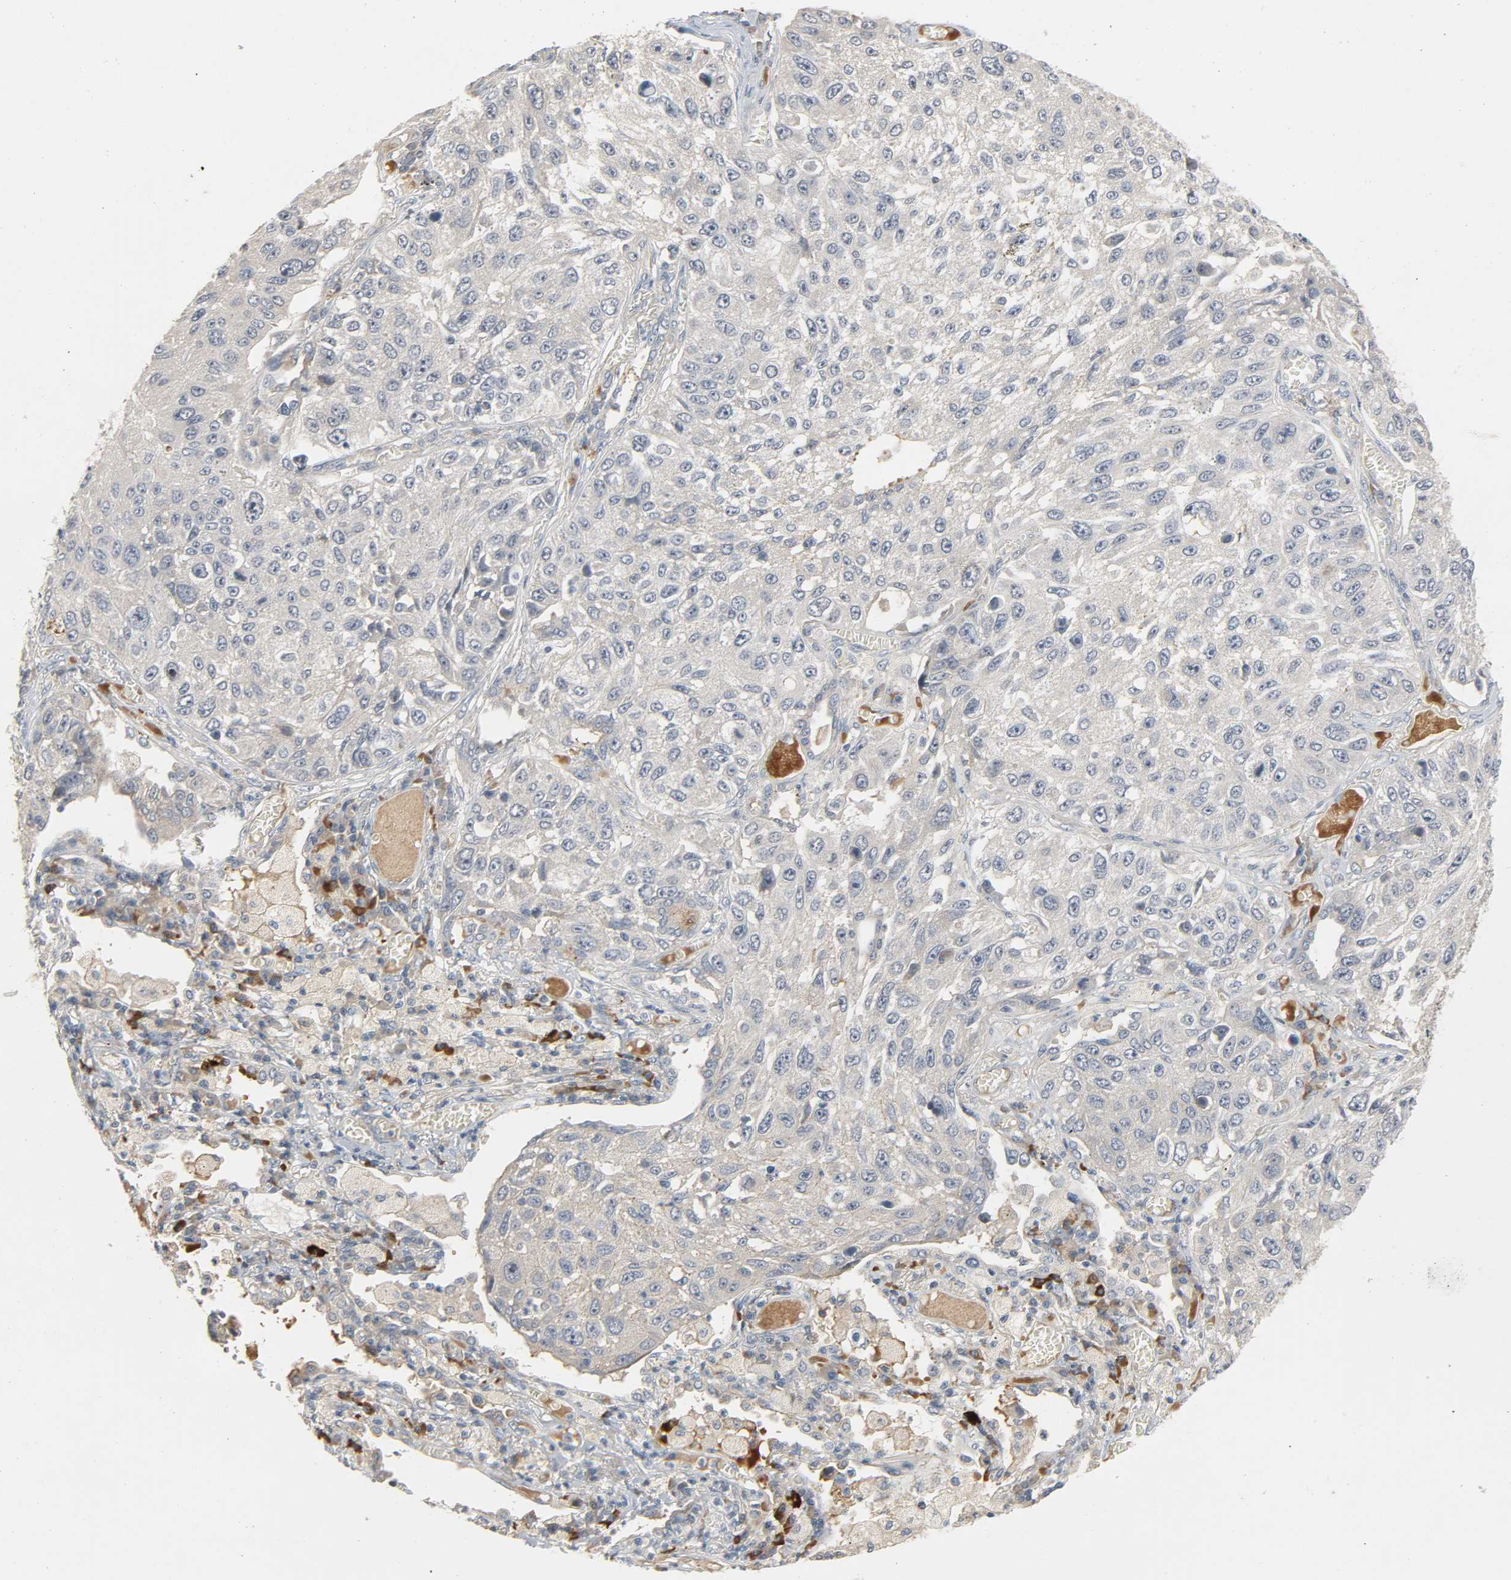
{"staining": {"intensity": "negative", "quantity": "none", "location": "none"}, "tissue": "lung cancer", "cell_type": "Tumor cells", "image_type": "cancer", "snomed": [{"axis": "morphology", "description": "Squamous cell carcinoma, NOS"}, {"axis": "topography", "description": "Lung"}], "caption": "Immunohistochemical staining of lung squamous cell carcinoma displays no significant positivity in tumor cells.", "gene": "CD4", "patient": {"sex": "male", "age": 71}}